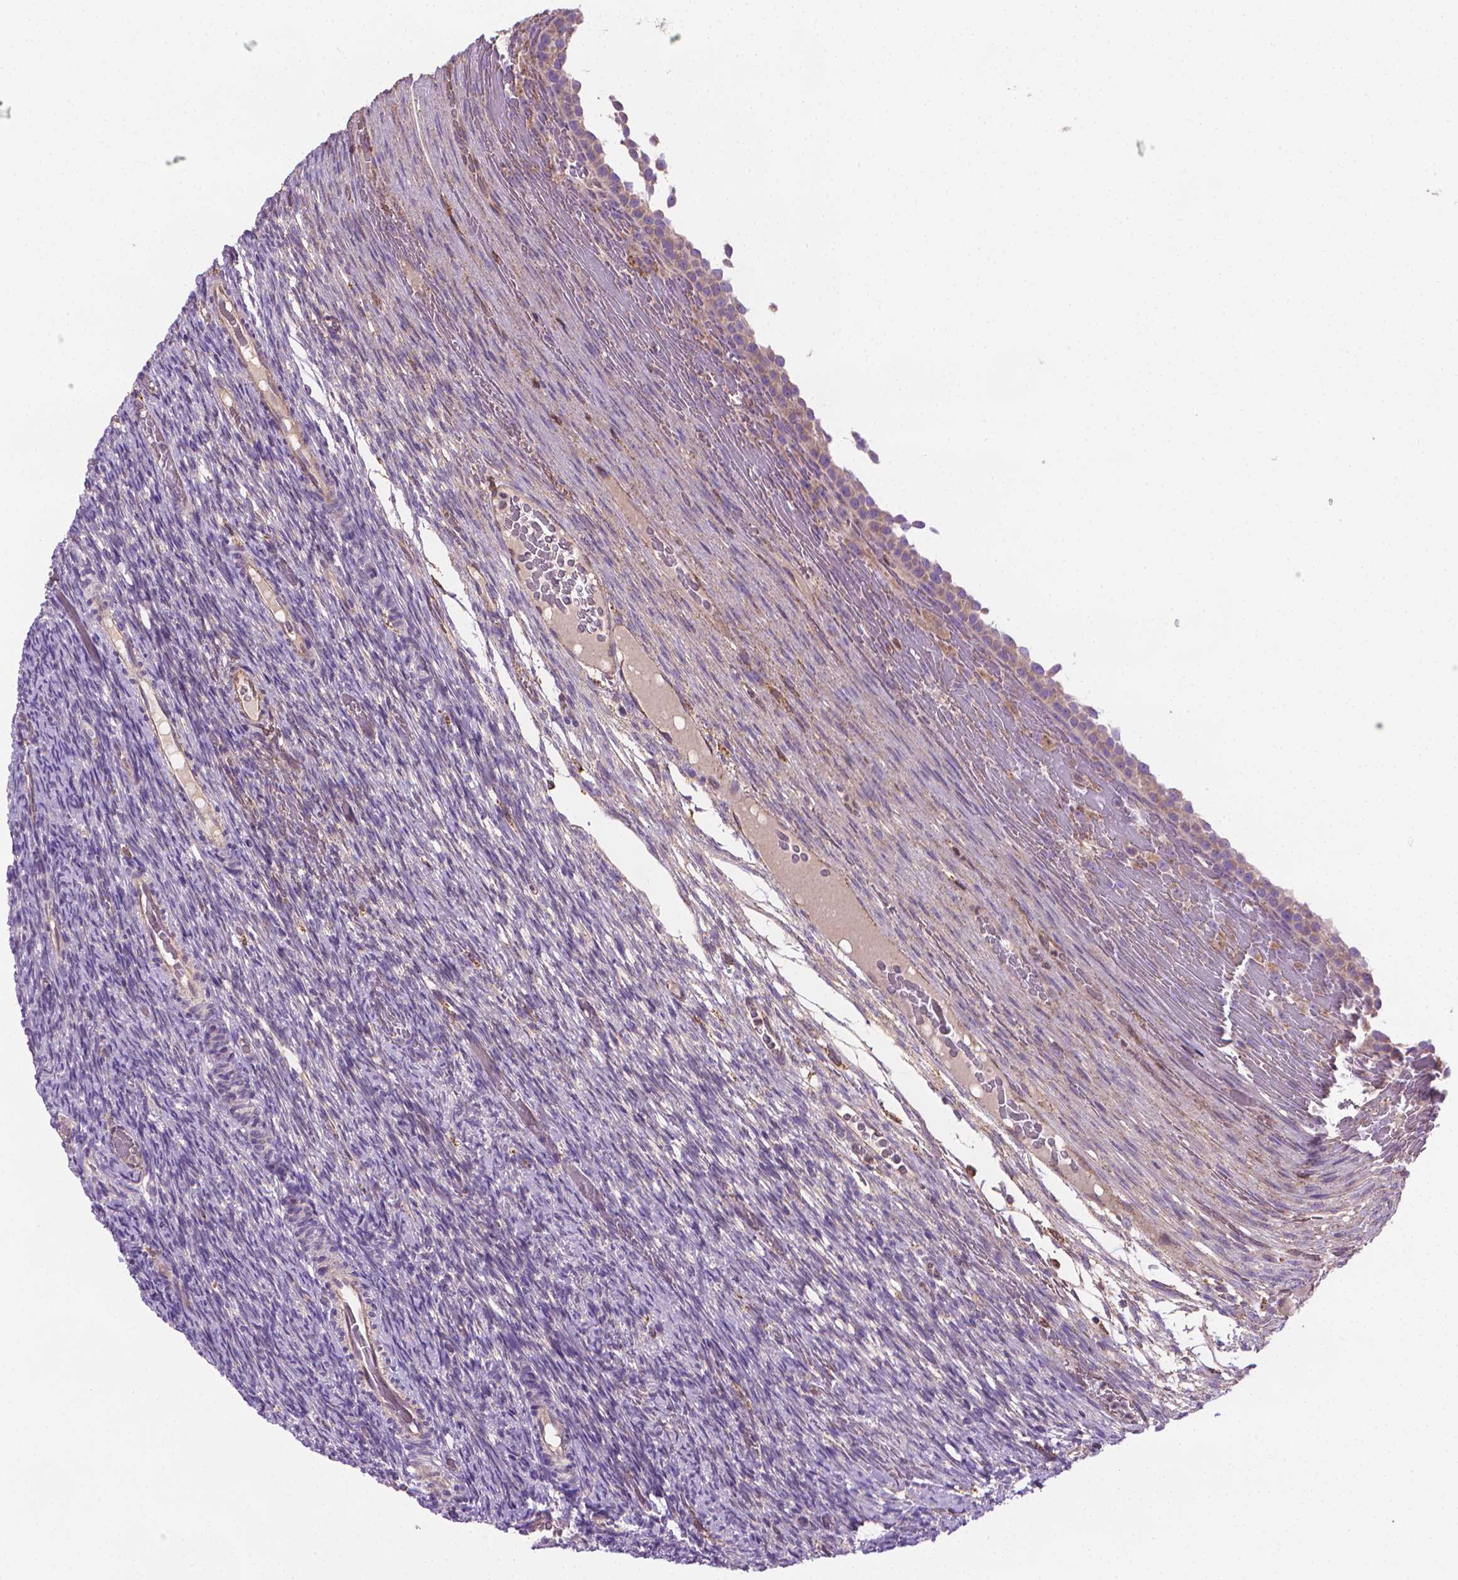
{"staining": {"intensity": "negative", "quantity": "none", "location": "none"}, "tissue": "ovary", "cell_type": "Ovarian stroma cells", "image_type": "normal", "snomed": [{"axis": "morphology", "description": "Normal tissue, NOS"}, {"axis": "topography", "description": "Ovary"}], "caption": "This is a micrograph of IHC staining of normal ovary, which shows no positivity in ovarian stroma cells. (Stains: DAB IHC with hematoxylin counter stain, Microscopy: brightfield microscopy at high magnification).", "gene": "SLC51B", "patient": {"sex": "female", "age": 34}}